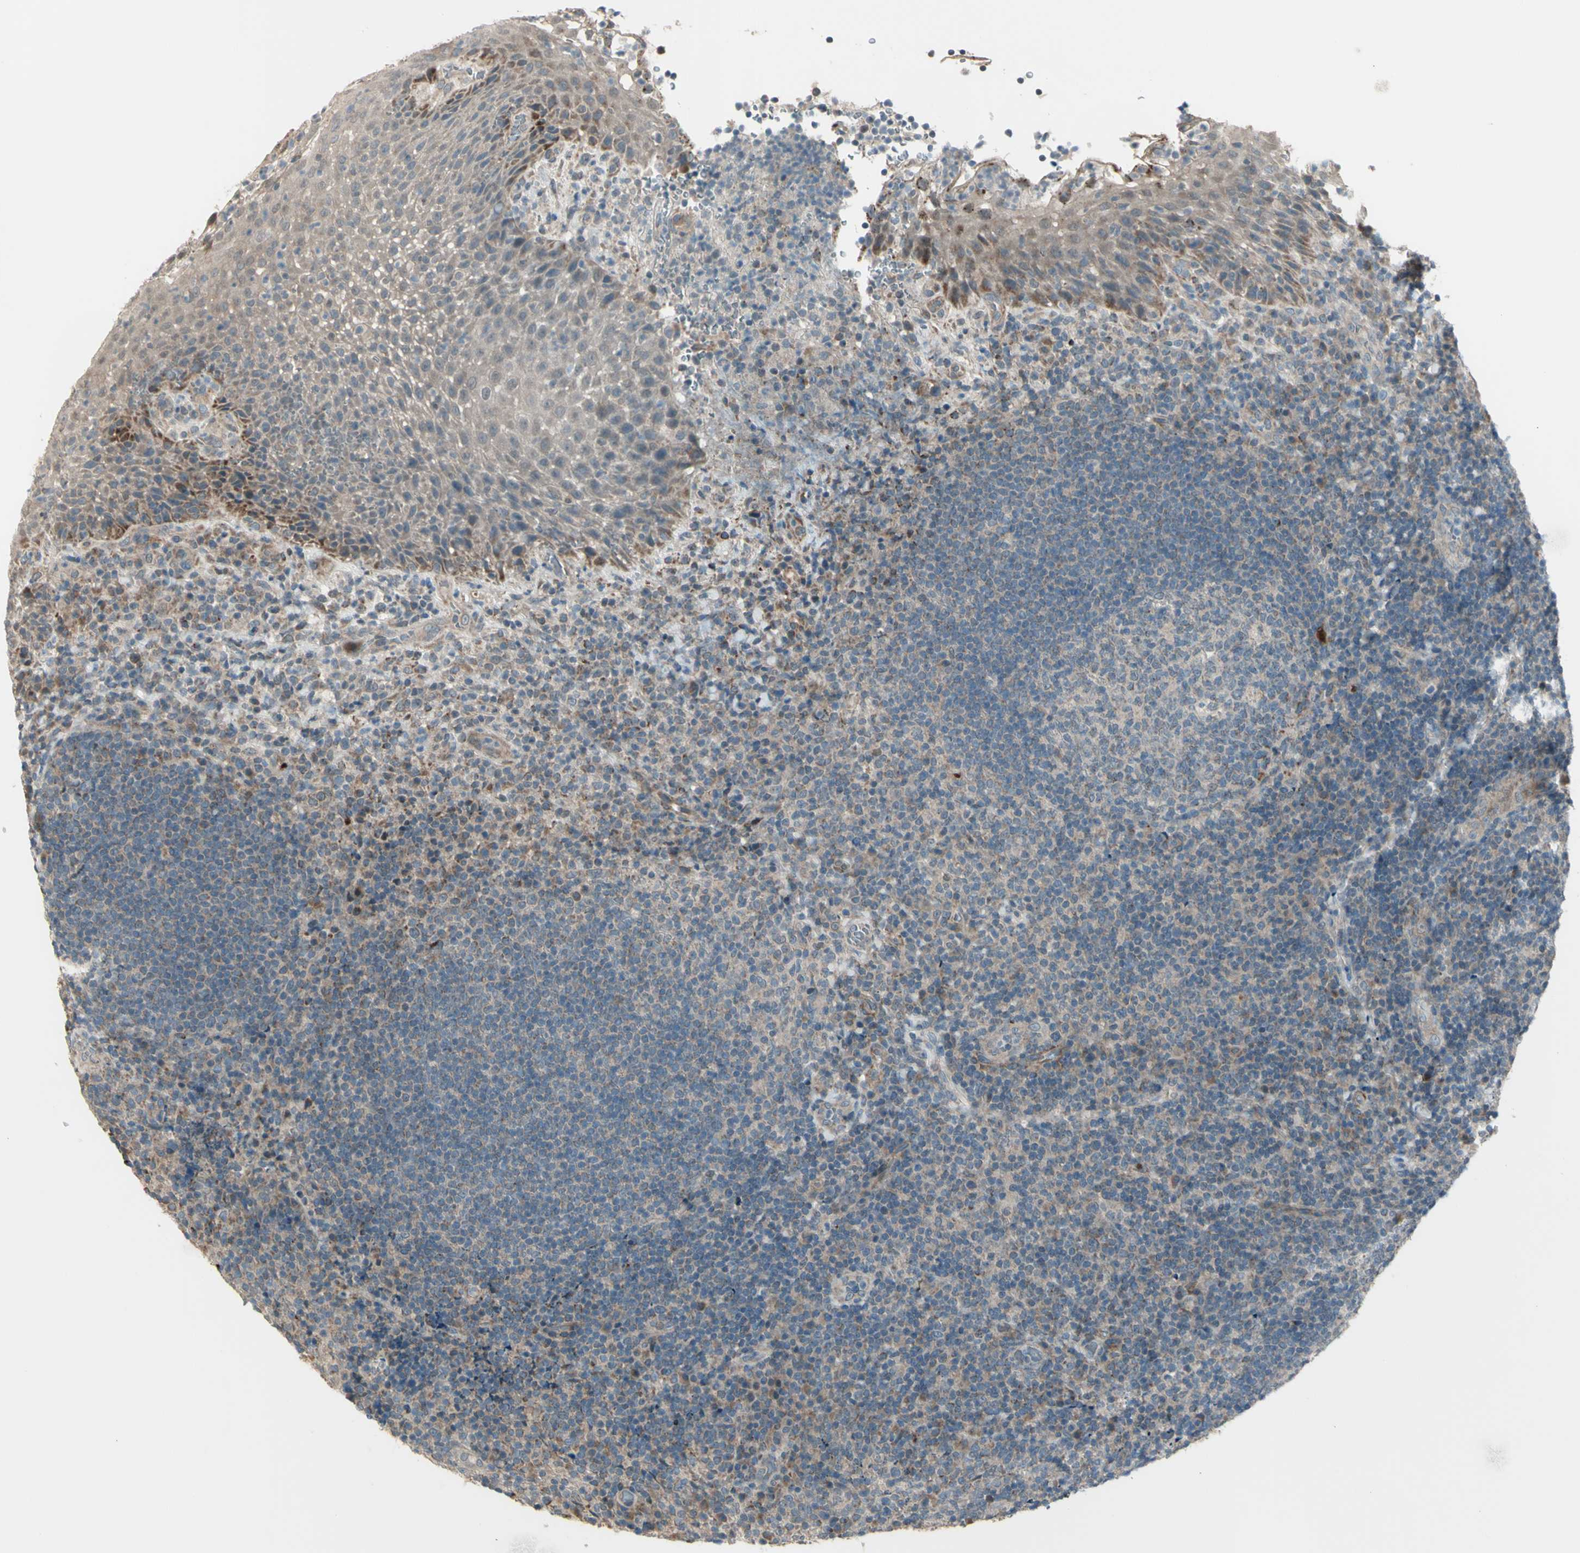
{"staining": {"intensity": "weak", "quantity": ">75%", "location": "cytoplasmic/membranous"}, "tissue": "lymphoma", "cell_type": "Tumor cells", "image_type": "cancer", "snomed": [{"axis": "morphology", "description": "Malignant lymphoma, non-Hodgkin's type, High grade"}, {"axis": "topography", "description": "Tonsil"}], "caption": "This image shows IHC staining of human malignant lymphoma, non-Hodgkin's type (high-grade), with low weak cytoplasmic/membranous expression in about >75% of tumor cells.", "gene": "OSTM1", "patient": {"sex": "female", "age": 36}}